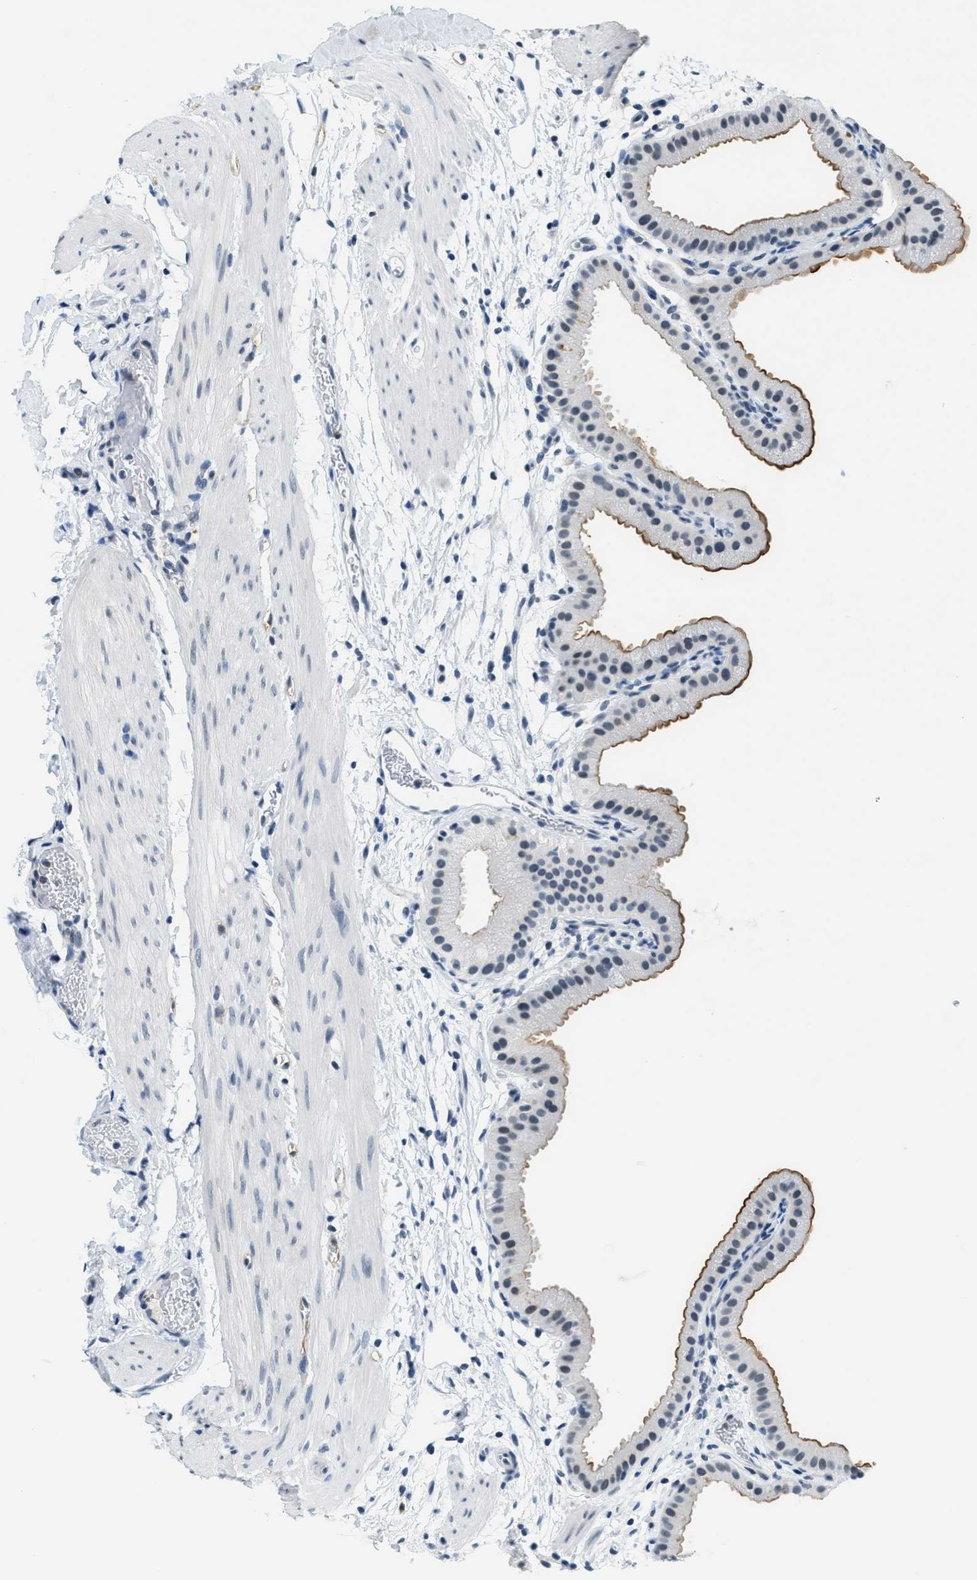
{"staining": {"intensity": "strong", "quantity": "25%-75%", "location": "cytoplasmic/membranous"}, "tissue": "gallbladder", "cell_type": "Glandular cells", "image_type": "normal", "snomed": [{"axis": "morphology", "description": "Normal tissue, NOS"}, {"axis": "topography", "description": "Gallbladder"}], "caption": "Immunohistochemistry (IHC) micrograph of normal gallbladder: gallbladder stained using immunohistochemistry reveals high levels of strong protein expression localized specifically in the cytoplasmic/membranous of glandular cells, appearing as a cytoplasmic/membranous brown color.", "gene": "CA4", "patient": {"sex": "female", "age": 64}}